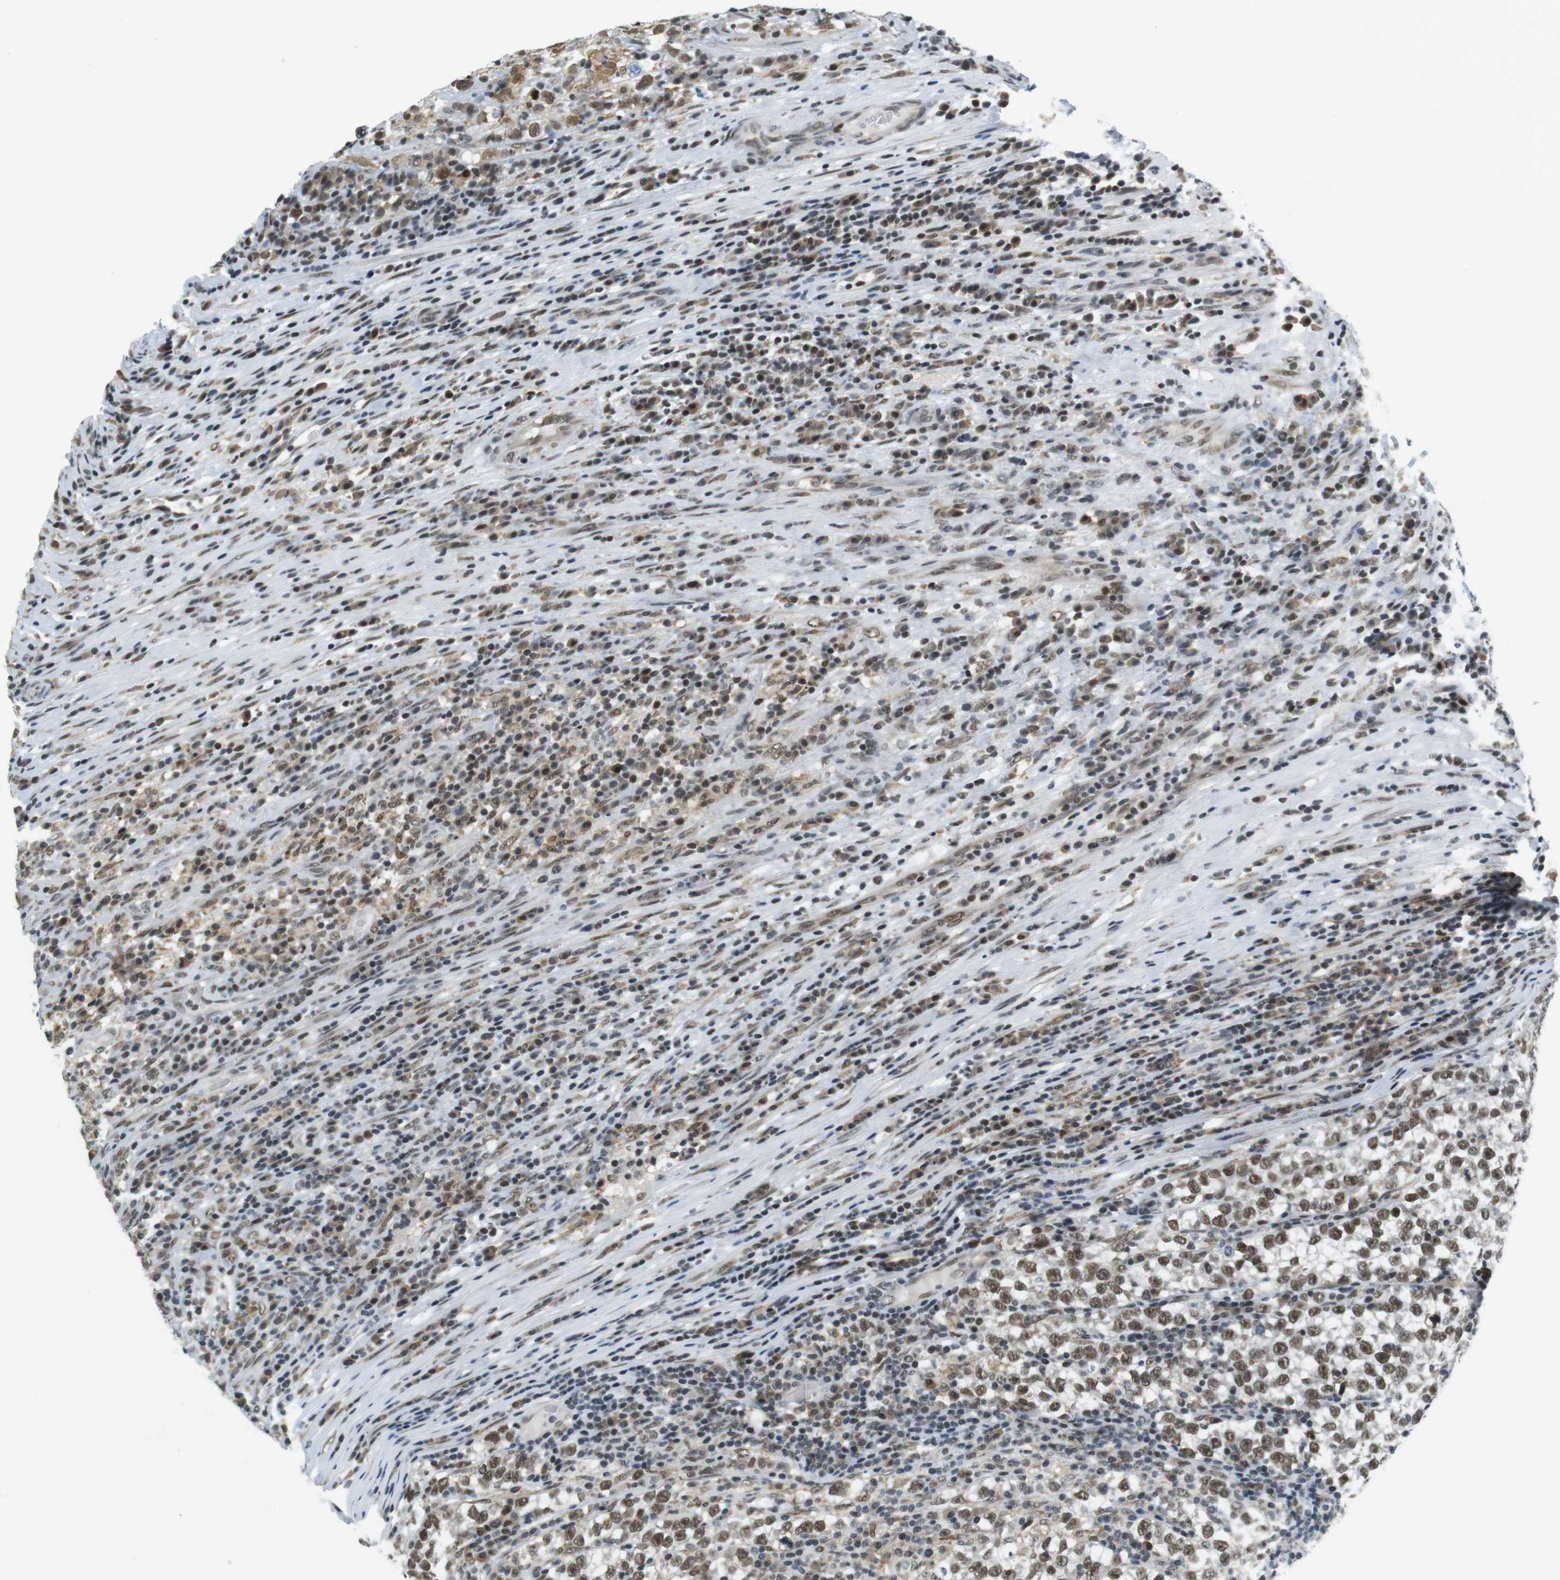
{"staining": {"intensity": "strong", "quantity": ">75%", "location": "nuclear"}, "tissue": "testis cancer", "cell_type": "Tumor cells", "image_type": "cancer", "snomed": [{"axis": "morphology", "description": "Normal tissue, NOS"}, {"axis": "morphology", "description": "Seminoma, NOS"}, {"axis": "topography", "description": "Testis"}], "caption": "The immunohistochemical stain labels strong nuclear staining in tumor cells of testis seminoma tissue. (DAB (3,3'-diaminobenzidine) = brown stain, brightfield microscopy at high magnification).", "gene": "RNF38", "patient": {"sex": "male", "age": 43}}